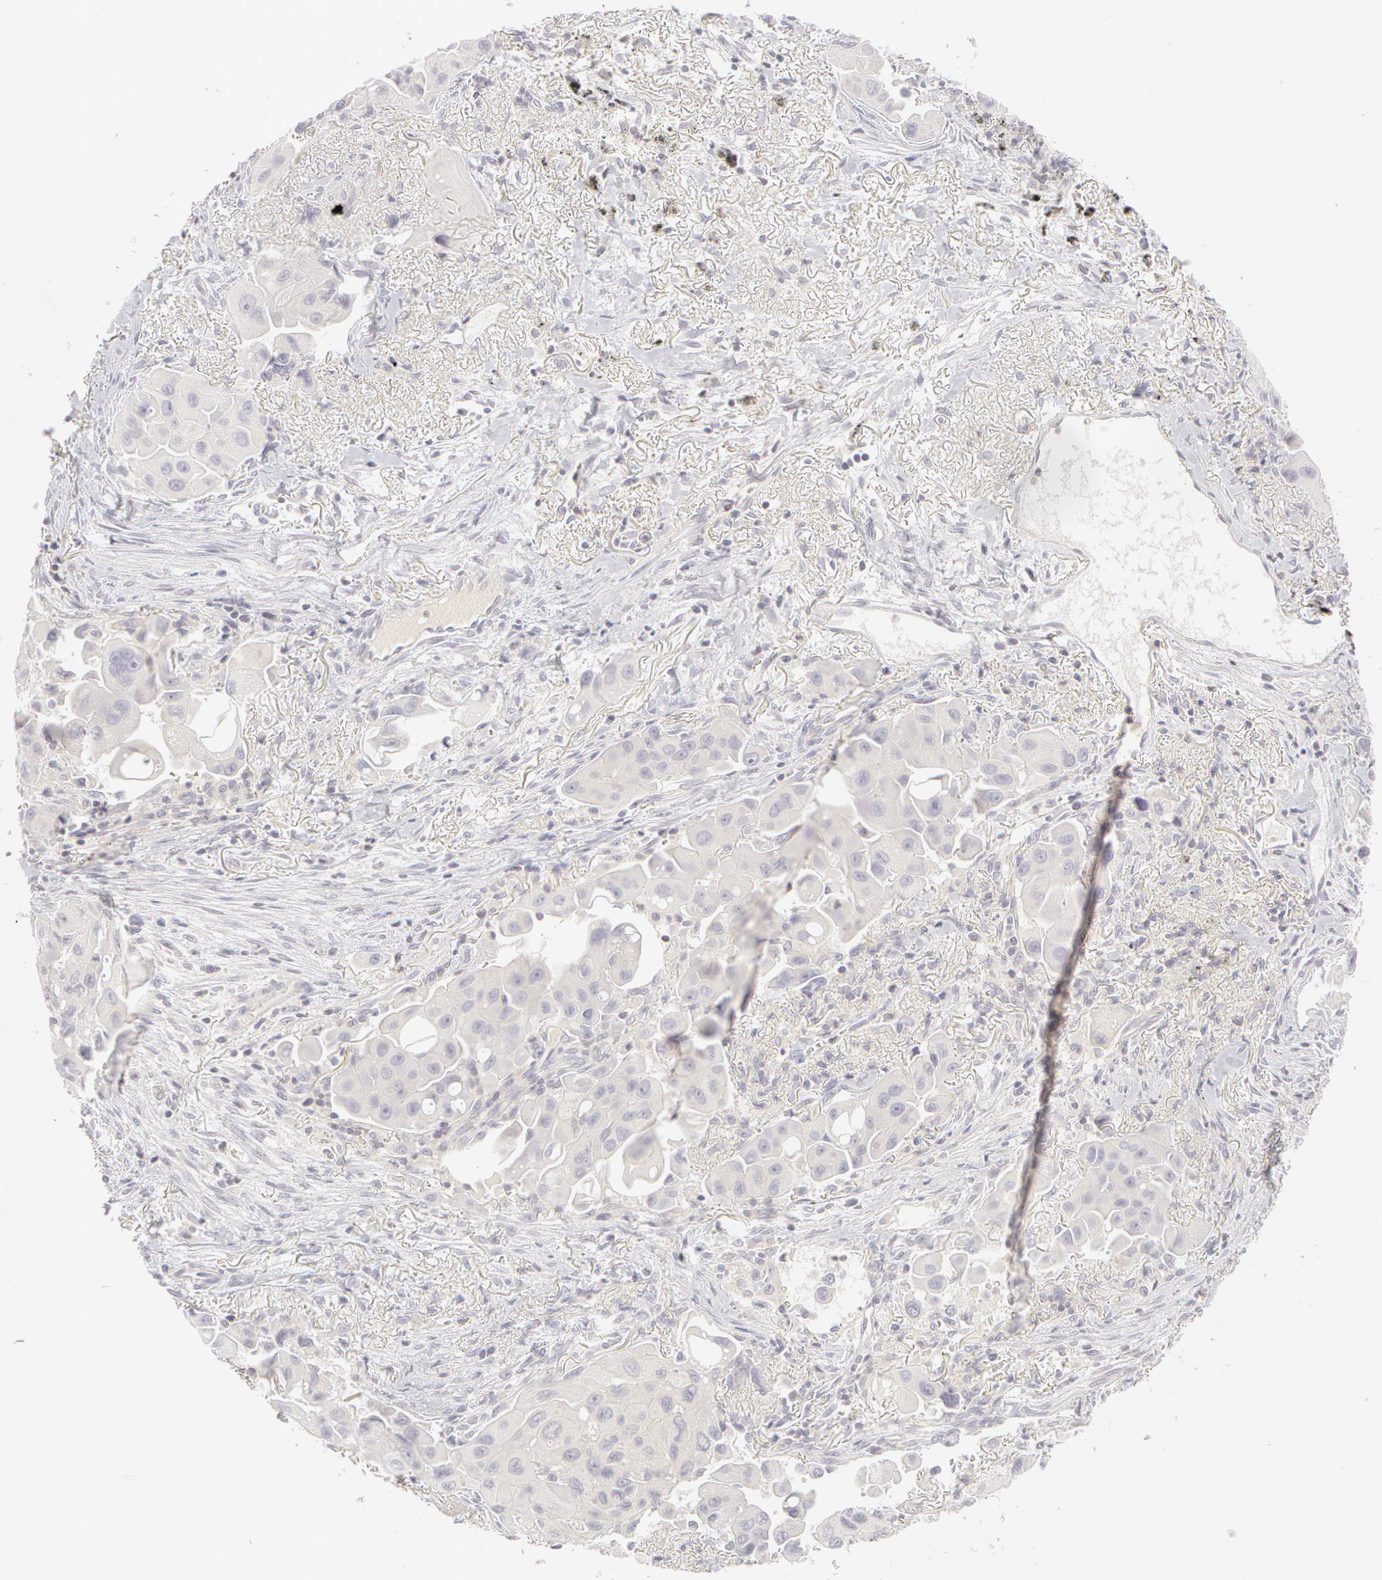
{"staining": {"intensity": "negative", "quantity": "none", "location": "none"}, "tissue": "lung cancer", "cell_type": "Tumor cells", "image_type": "cancer", "snomed": [{"axis": "morphology", "description": "Adenocarcinoma, NOS"}, {"axis": "topography", "description": "Lung"}], "caption": "Immunohistochemistry (IHC) of adenocarcinoma (lung) shows no expression in tumor cells. (Brightfield microscopy of DAB immunohistochemistry at high magnification).", "gene": "ABCB1", "patient": {"sex": "male", "age": 68}}